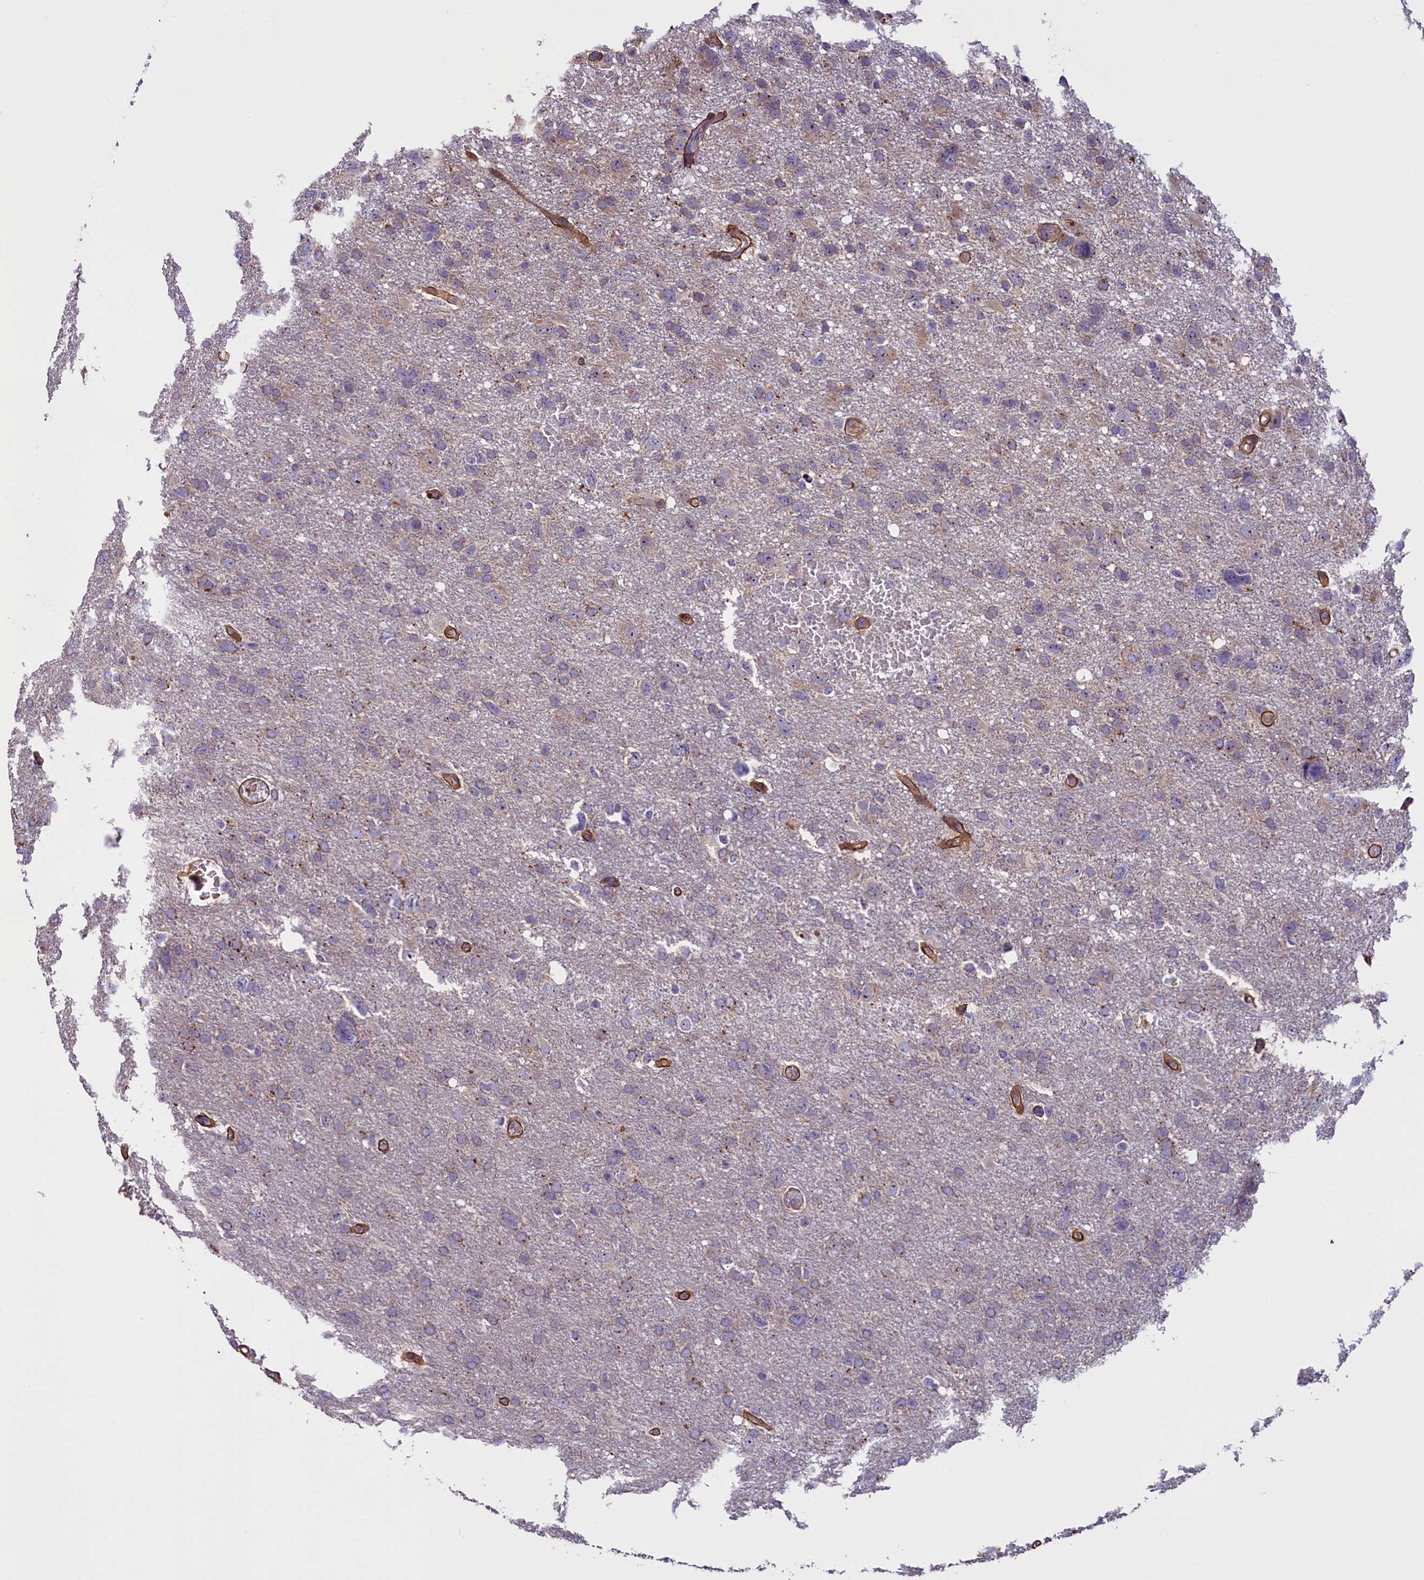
{"staining": {"intensity": "weak", "quantity": "<25%", "location": "cytoplasmic/membranous"}, "tissue": "glioma", "cell_type": "Tumor cells", "image_type": "cancer", "snomed": [{"axis": "morphology", "description": "Glioma, malignant, High grade"}, {"axis": "topography", "description": "Brain"}], "caption": "Tumor cells show no significant positivity in glioma.", "gene": "FRY", "patient": {"sex": "male", "age": 61}}